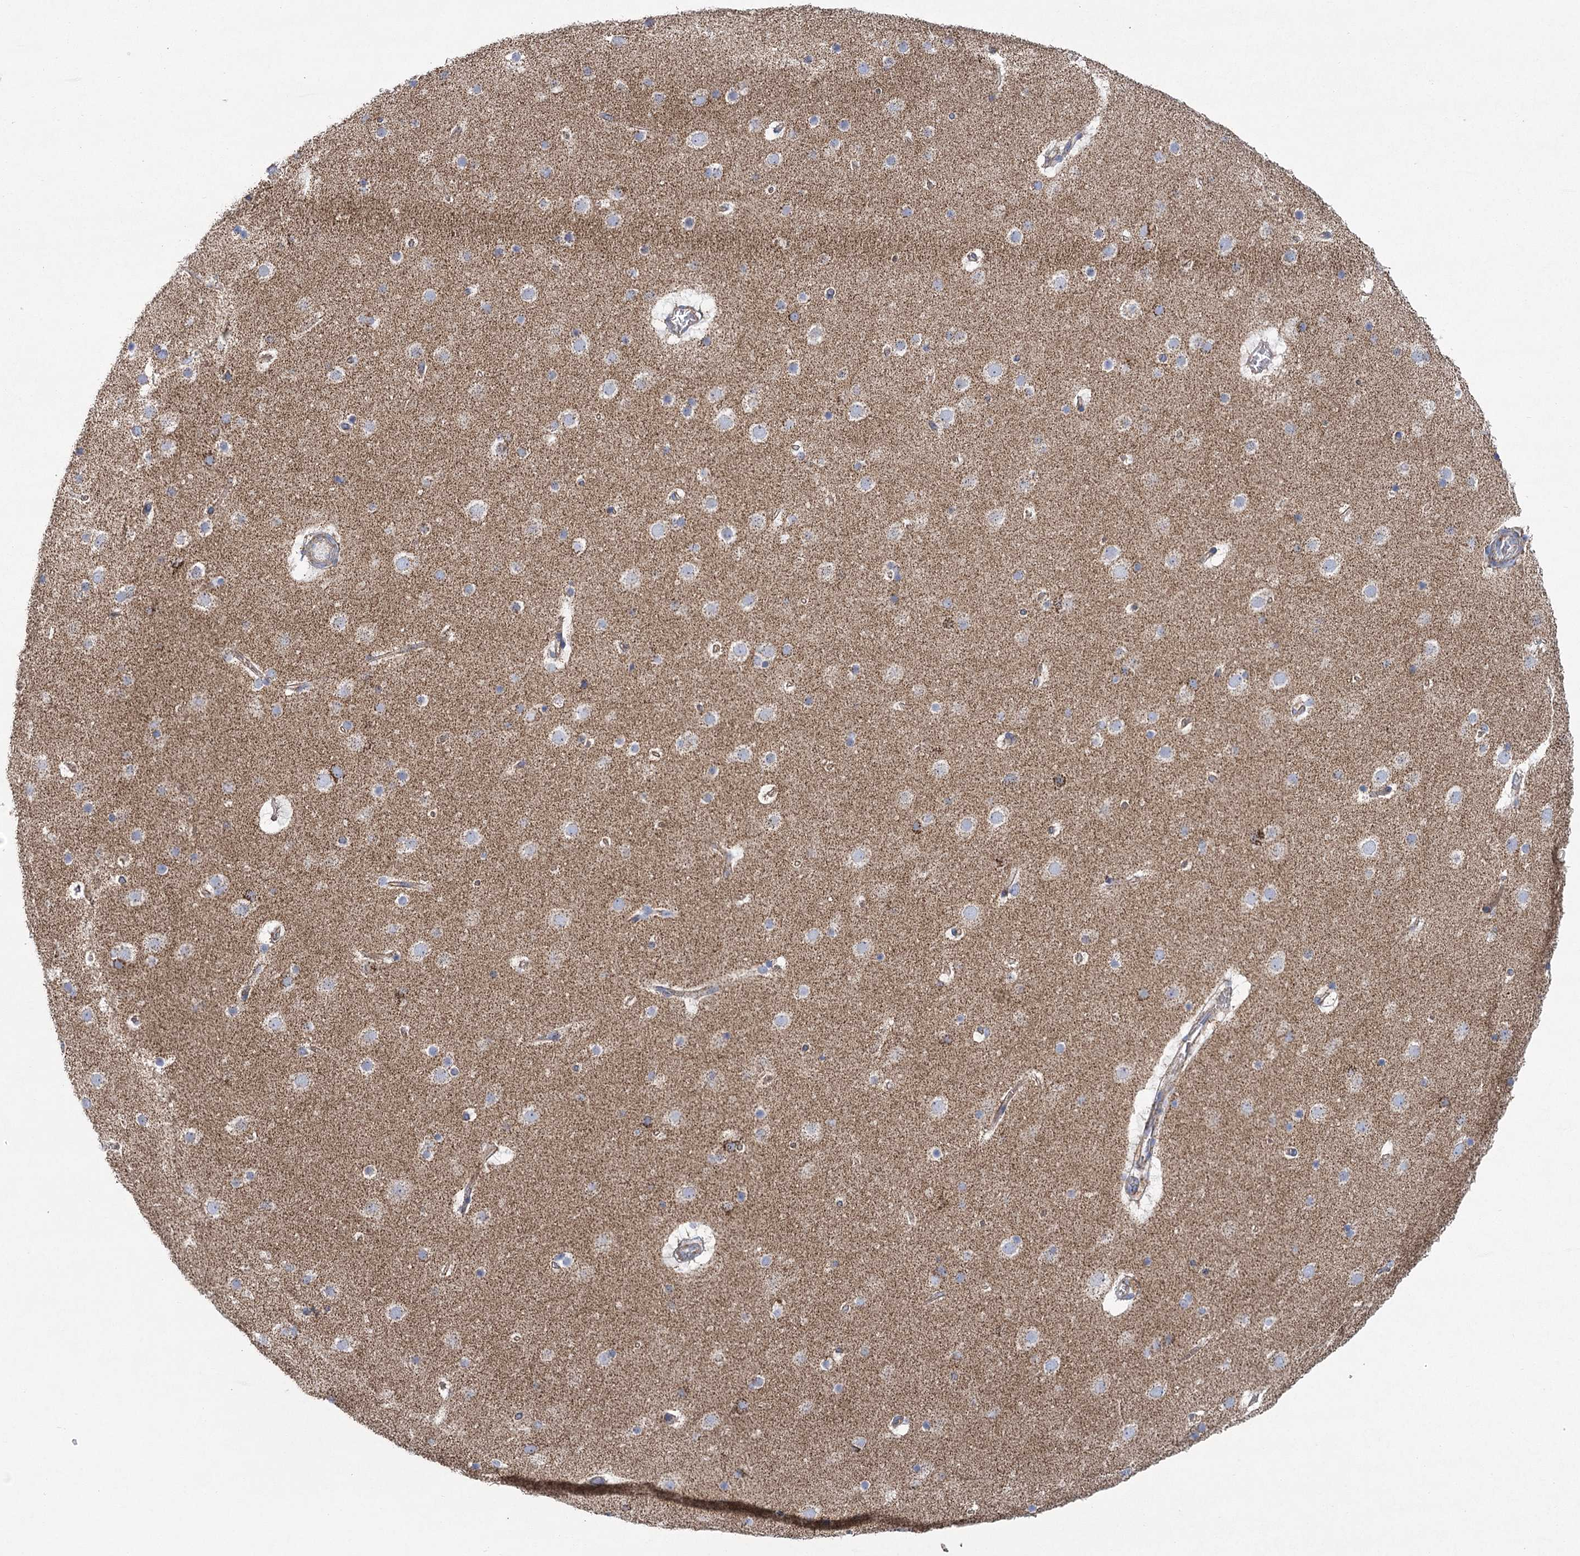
{"staining": {"intensity": "negative", "quantity": "none", "location": "none"}, "tissue": "cerebral cortex", "cell_type": "Endothelial cells", "image_type": "normal", "snomed": [{"axis": "morphology", "description": "Normal tissue, NOS"}, {"axis": "topography", "description": "Cerebral cortex"}], "caption": "Image shows no protein staining in endothelial cells of benign cerebral cortex.", "gene": "SNX7", "patient": {"sex": "male", "age": 57}}